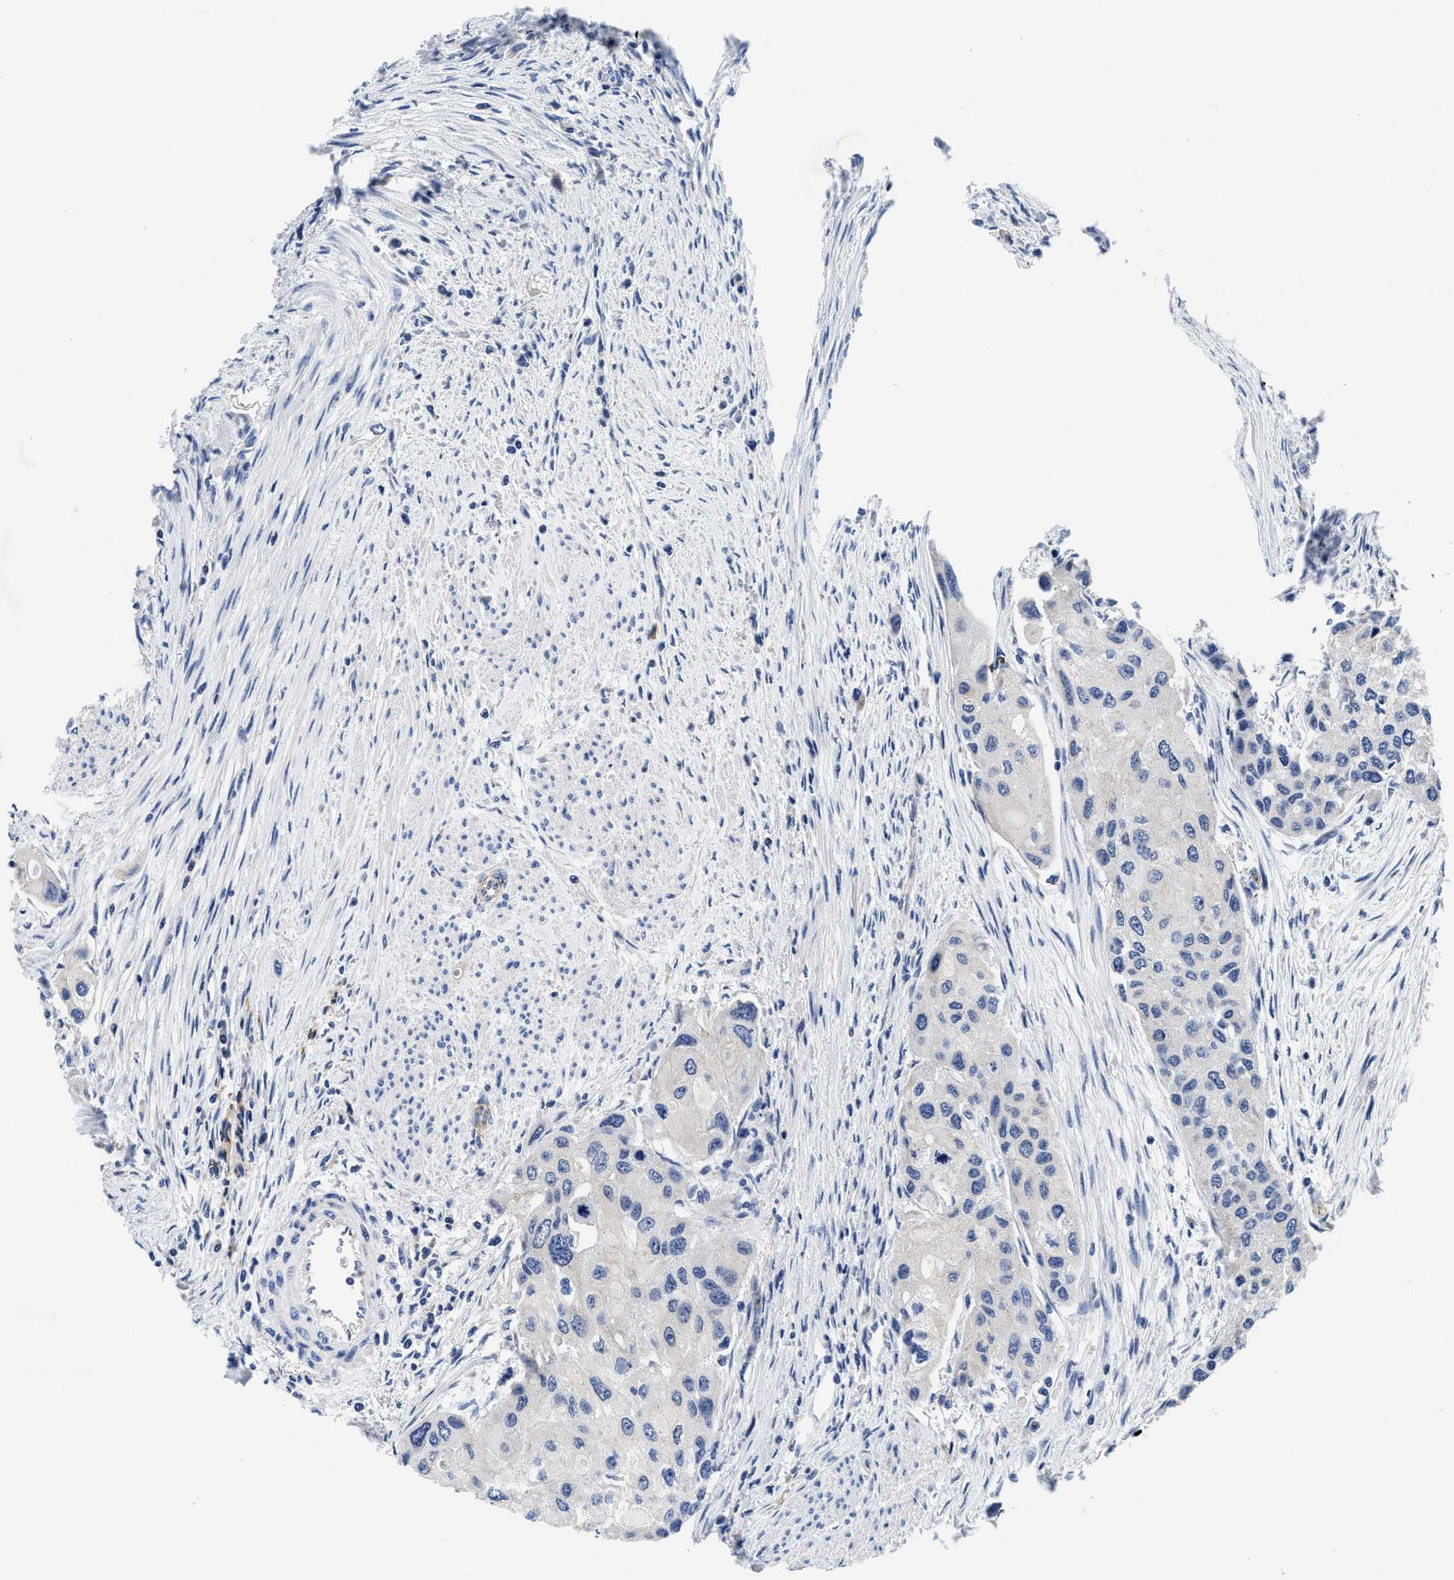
{"staining": {"intensity": "negative", "quantity": "none", "location": "none"}, "tissue": "urothelial cancer", "cell_type": "Tumor cells", "image_type": "cancer", "snomed": [{"axis": "morphology", "description": "Urothelial carcinoma, High grade"}, {"axis": "topography", "description": "Urinary bladder"}], "caption": "A high-resolution photomicrograph shows immunohistochemistry staining of high-grade urothelial carcinoma, which reveals no significant expression in tumor cells.", "gene": "SLC35F1", "patient": {"sex": "female", "age": 56}}